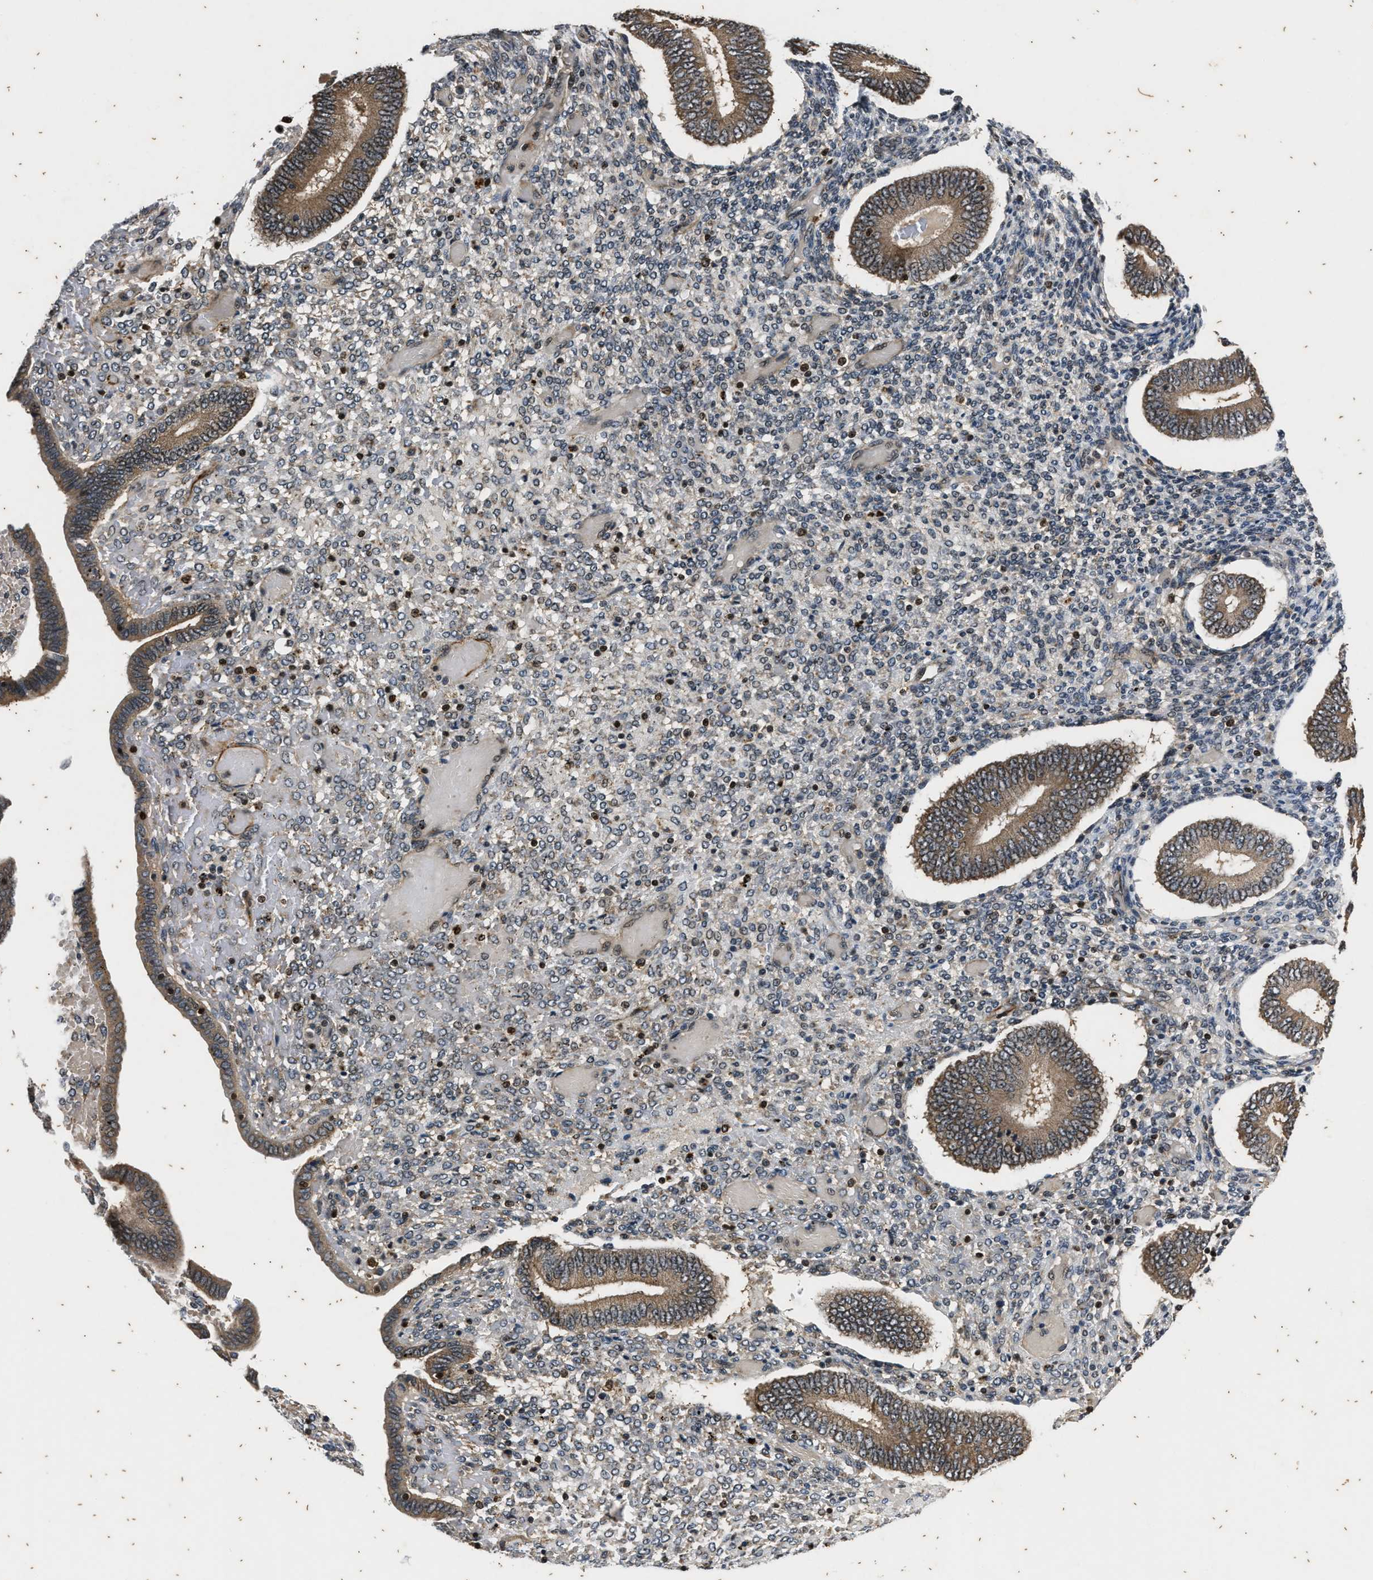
{"staining": {"intensity": "weak", "quantity": "<25%", "location": "cytoplasmic/membranous"}, "tissue": "endometrium", "cell_type": "Cells in endometrial stroma", "image_type": "normal", "snomed": [{"axis": "morphology", "description": "Normal tissue, NOS"}, {"axis": "topography", "description": "Endometrium"}], "caption": "There is no significant expression in cells in endometrial stroma of endometrium. (DAB immunohistochemistry (IHC) with hematoxylin counter stain).", "gene": "PTPN7", "patient": {"sex": "female", "age": 42}}